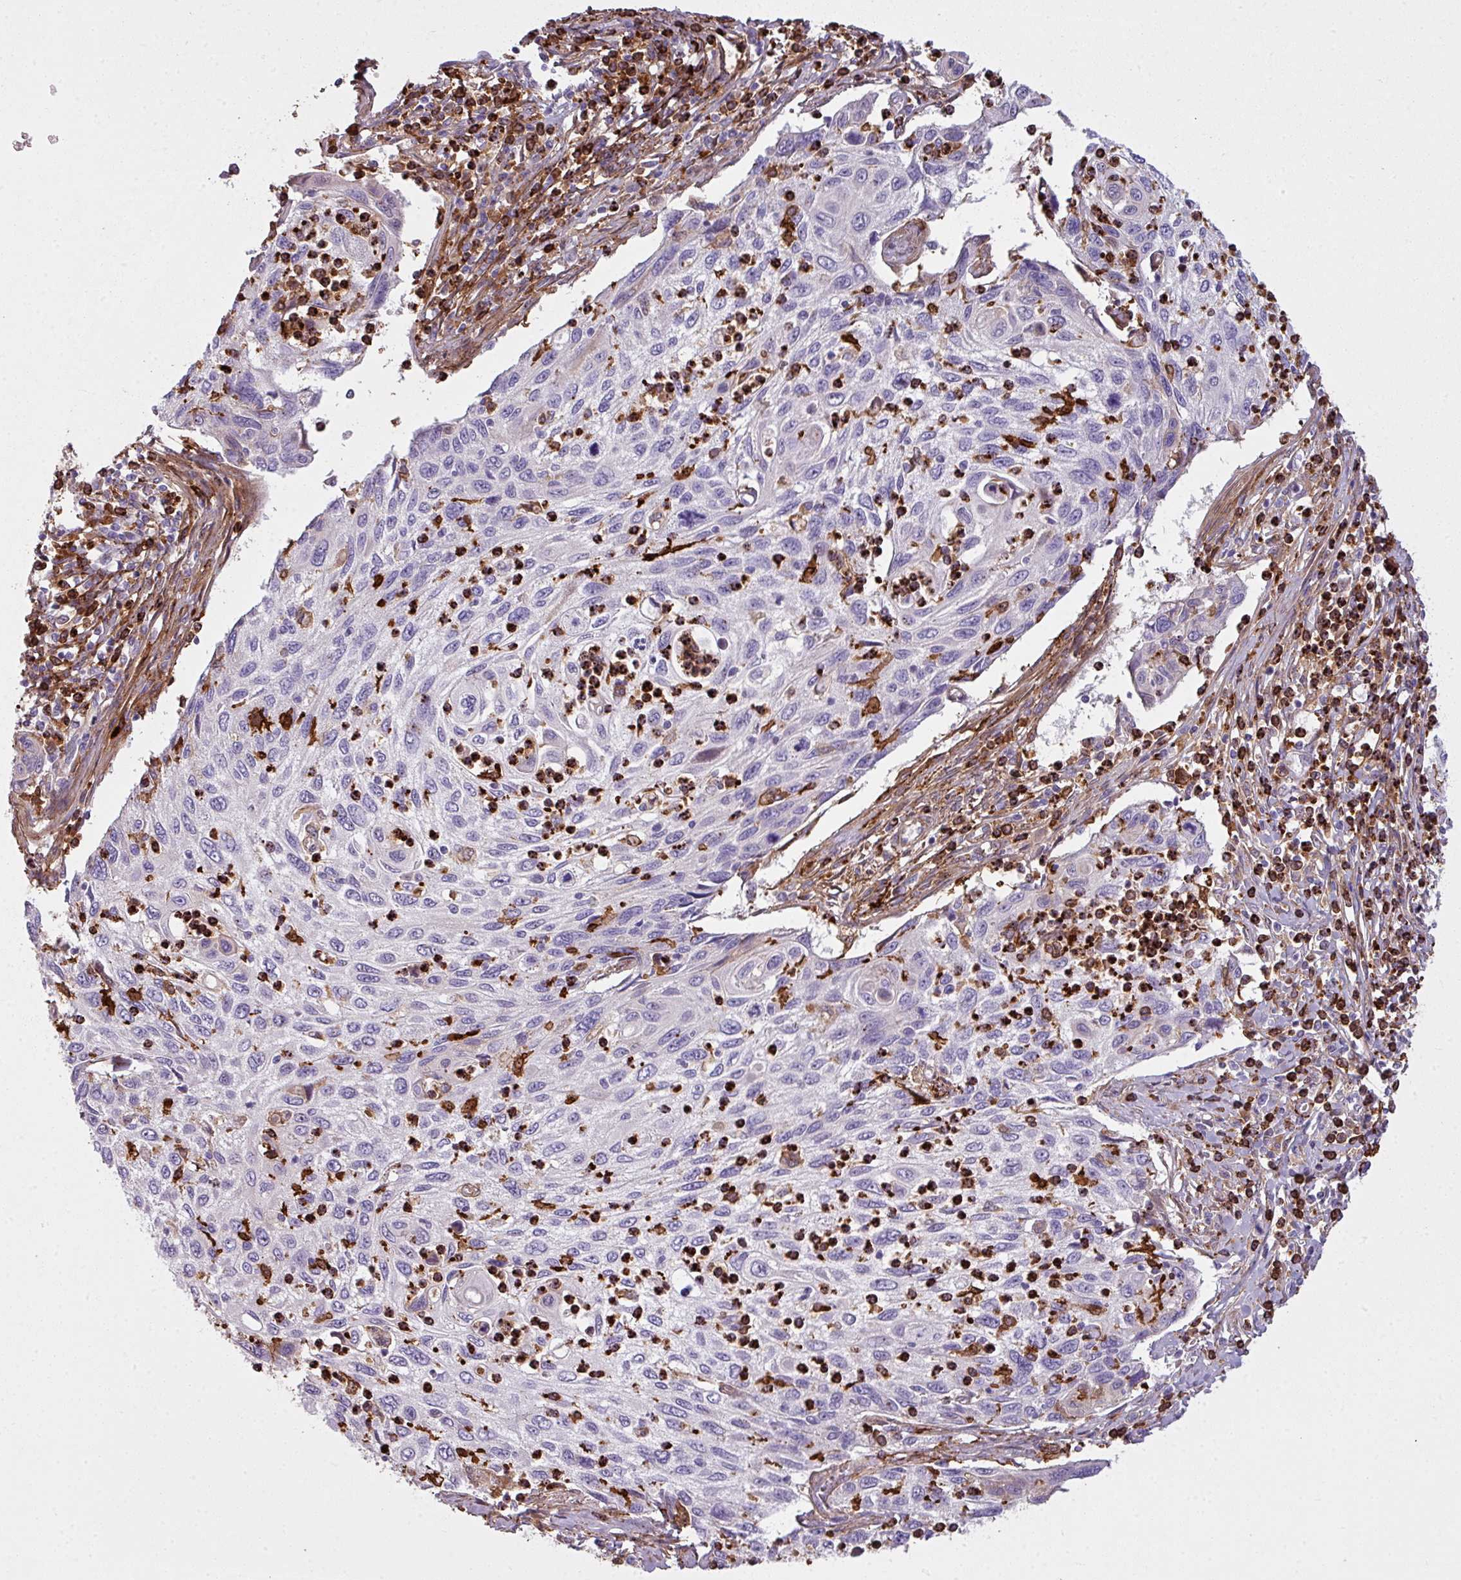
{"staining": {"intensity": "negative", "quantity": "none", "location": "none"}, "tissue": "cervical cancer", "cell_type": "Tumor cells", "image_type": "cancer", "snomed": [{"axis": "morphology", "description": "Squamous cell carcinoma, NOS"}, {"axis": "topography", "description": "Cervix"}], "caption": "IHC image of neoplastic tissue: human cervical cancer (squamous cell carcinoma) stained with DAB displays no significant protein expression in tumor cells. (DAB (3,3'-diaminobenzidine) immunohistochemistry (IHC) with hematoxylin counter stain).", "gene": "COL8A1", "patient": {"sex": "female", "age": 70}}